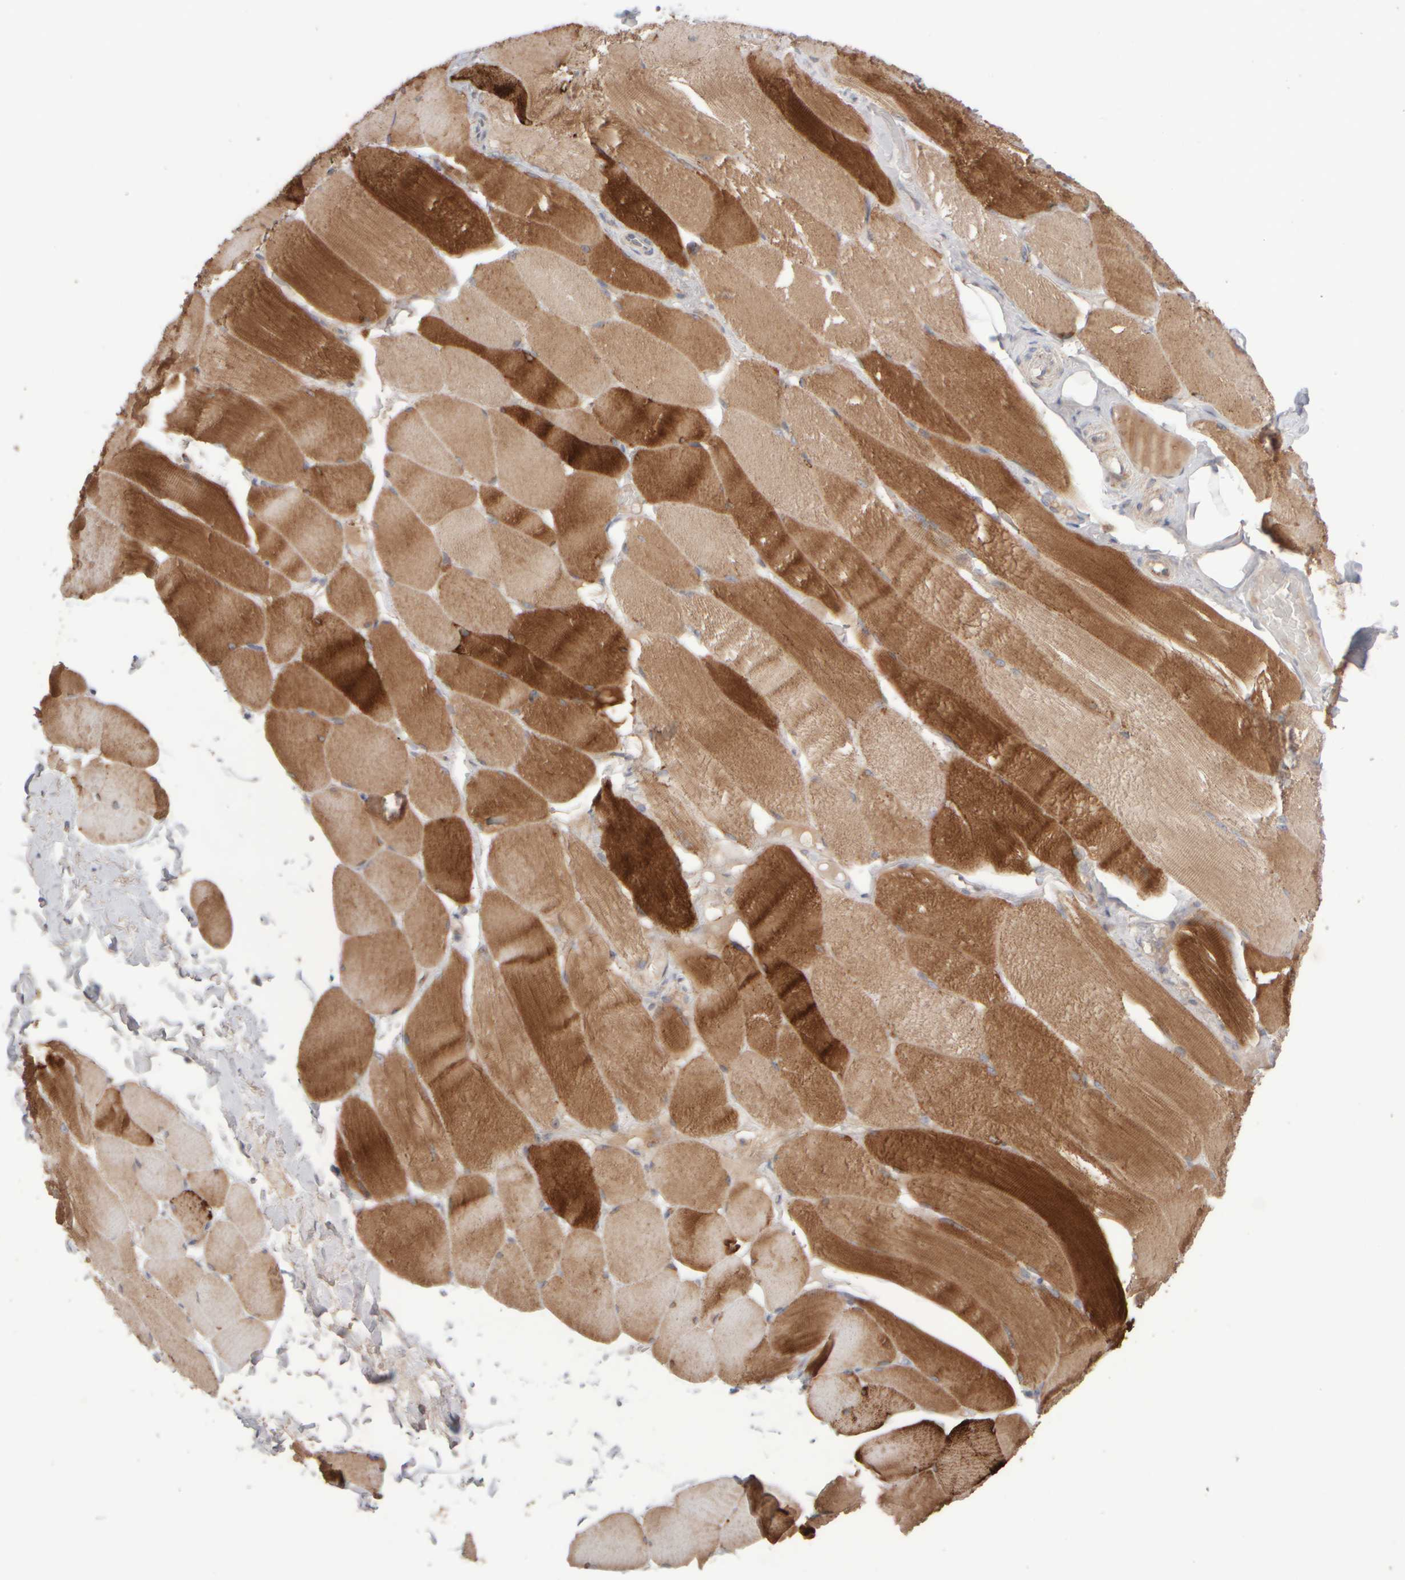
{"staining": {"intensity": "strong", "quantity": ">75%", "location": "cytoplasmic/membranous"}, "tissue": "skeletal muscle", "cell_type": "Myocytes", "image_type": "normal", "snomed": [{"axis": "morphology", "description": "Normal tissue, NOS"}, {"axis": "topography", "description": "Skin"}, {"axis": "topography", "description": "Skeletal muscle"}], "caption": "Protein expression analysis of unremarkable human skeletal muscle reveals strong cytoplasmic/membranous positivity in approximately >75% of myocytes. (brown staining indicates protein expression, while blue staining denotes nuclei).", "gene": "CHADL", "patient": {"sex": "male", "age": 83}}